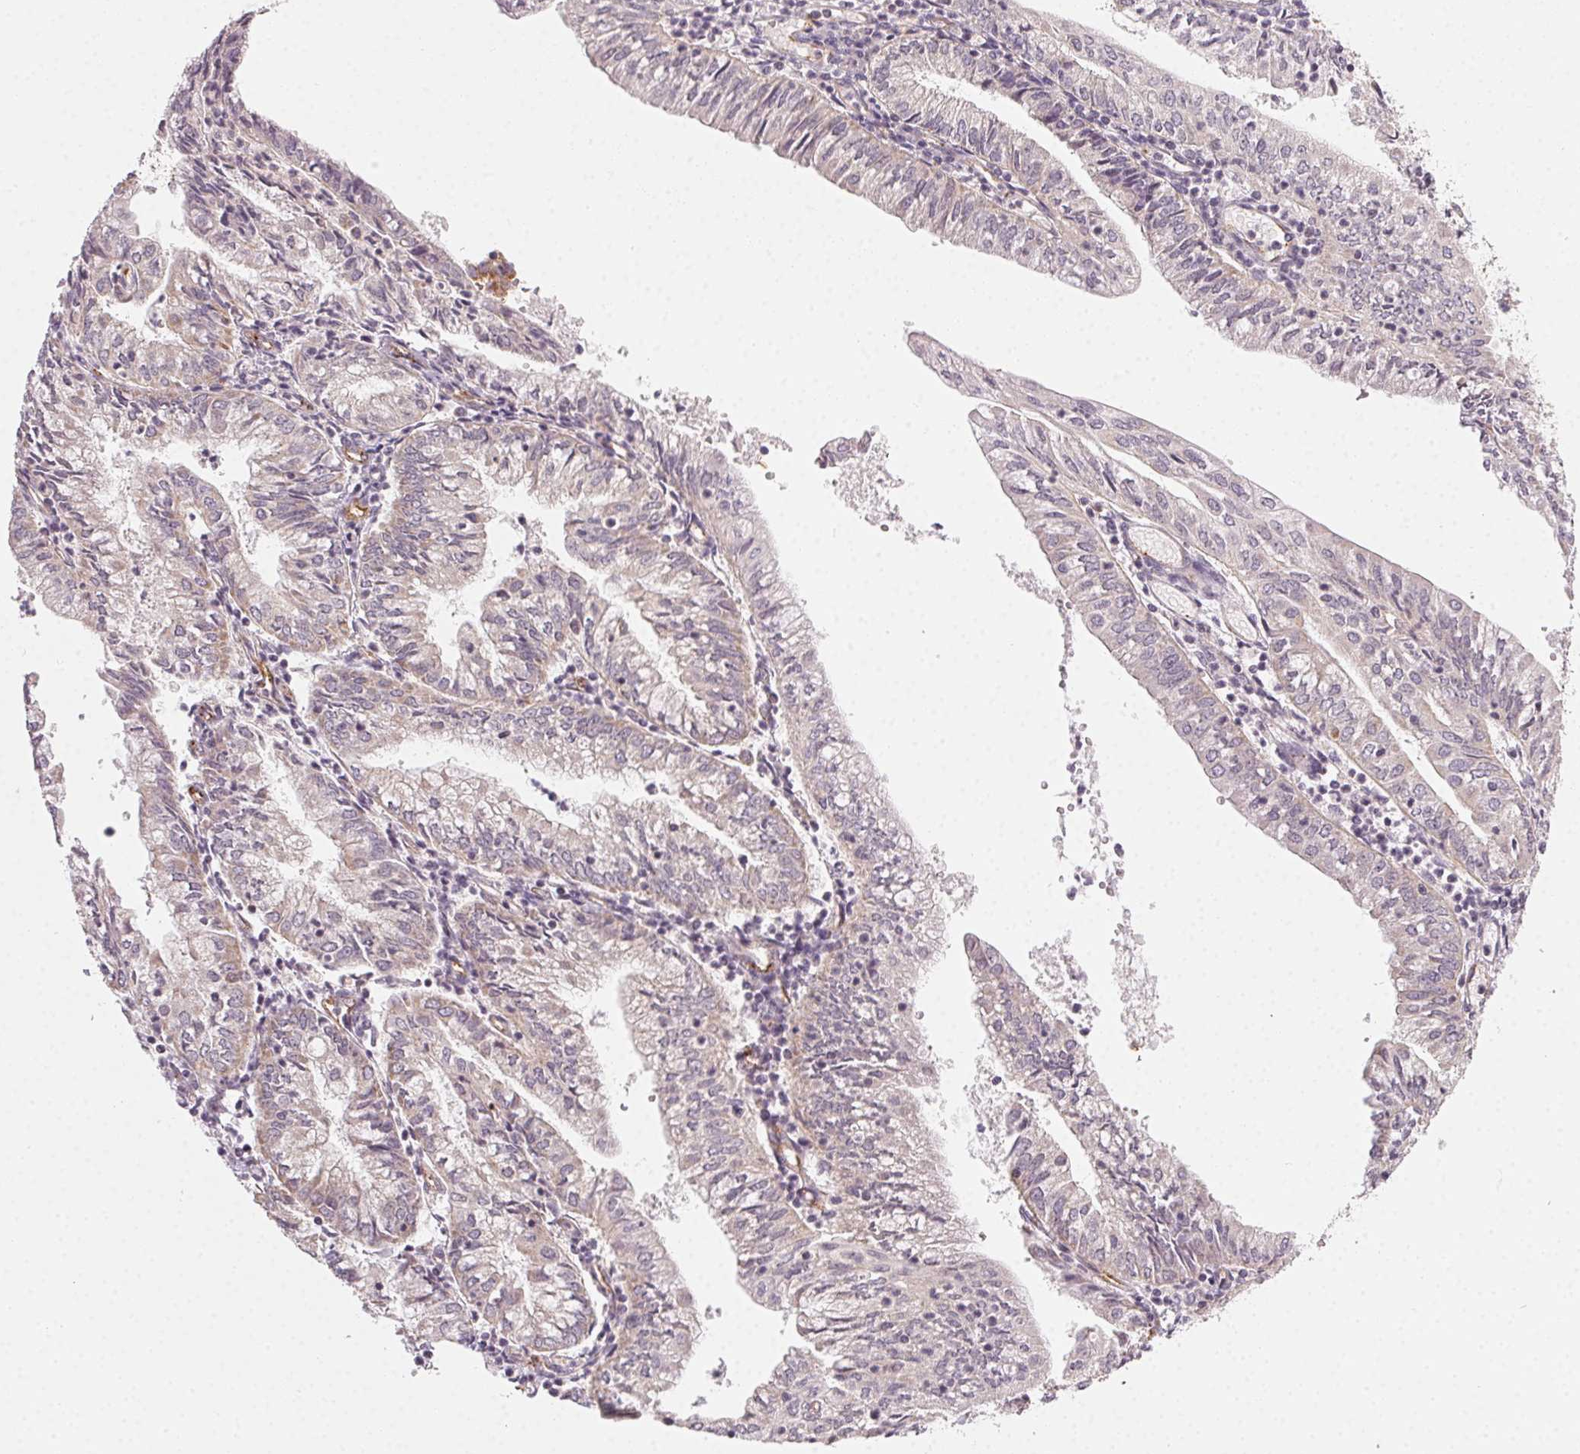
{"staining": {"intensity": "negative", "quantity": "none", "location": "none"}, "tissue": "endometrial cancer", "cell_type": "Tumor cells", "image_type": "cancer", "snomed": [{"axis": "morphology", "description": "Adenocarcinoma, NOS"}, {"axis": "topography", "description": "Endometrium"}], "caption": "A micrograph of adenocarcinoma (endometrial) stained for a protein shows no brown staining in tumor cells.", "gene": "NCOA4", "patient": {"sex": "female", "age": 55}}